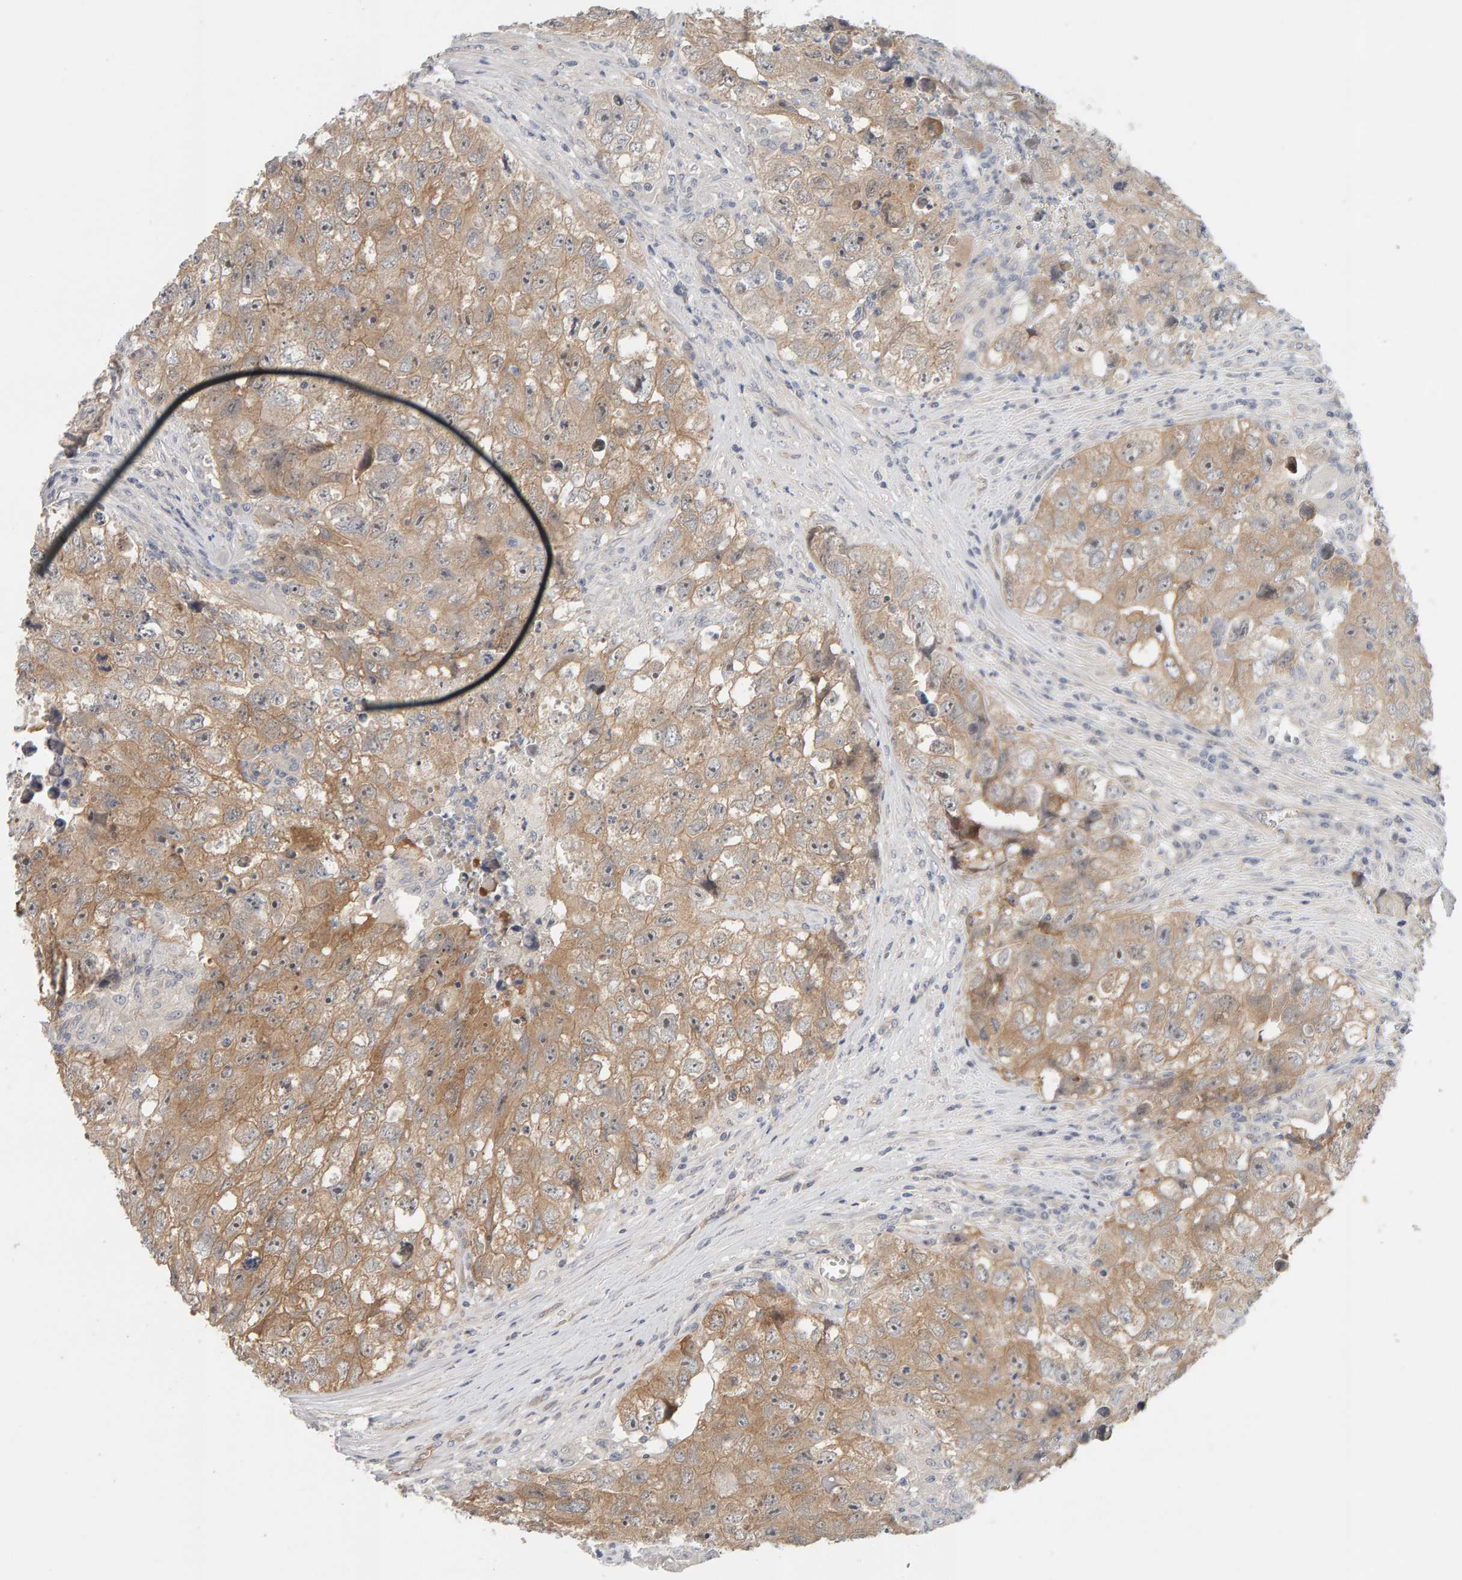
{"staining": {"intensity": "moderate", "quantity": ">75%", "location": "cytoplasmic/membranous,nuclear"}, "tissue": "testis cancer", "cell_type": "Tumor cells", "image_type": "cancer", "snomed": [{"axis": "morphology", "description": "Seminoma, NOS"}, {"axis": "morphology", "description": "Carcinoma, Embryonal, NOS"}, {"axis": "topography", "description": "Testis"}], "caption": "The micrograph demonstrates staining of testis cancer (seminoma), revealing moderate cytoplasmic/membranous and nuclear protein positivity (brown color) within tumor cells.", "gene": "PPP1R16A", "patient": {"sex": "male", "age": 43}}